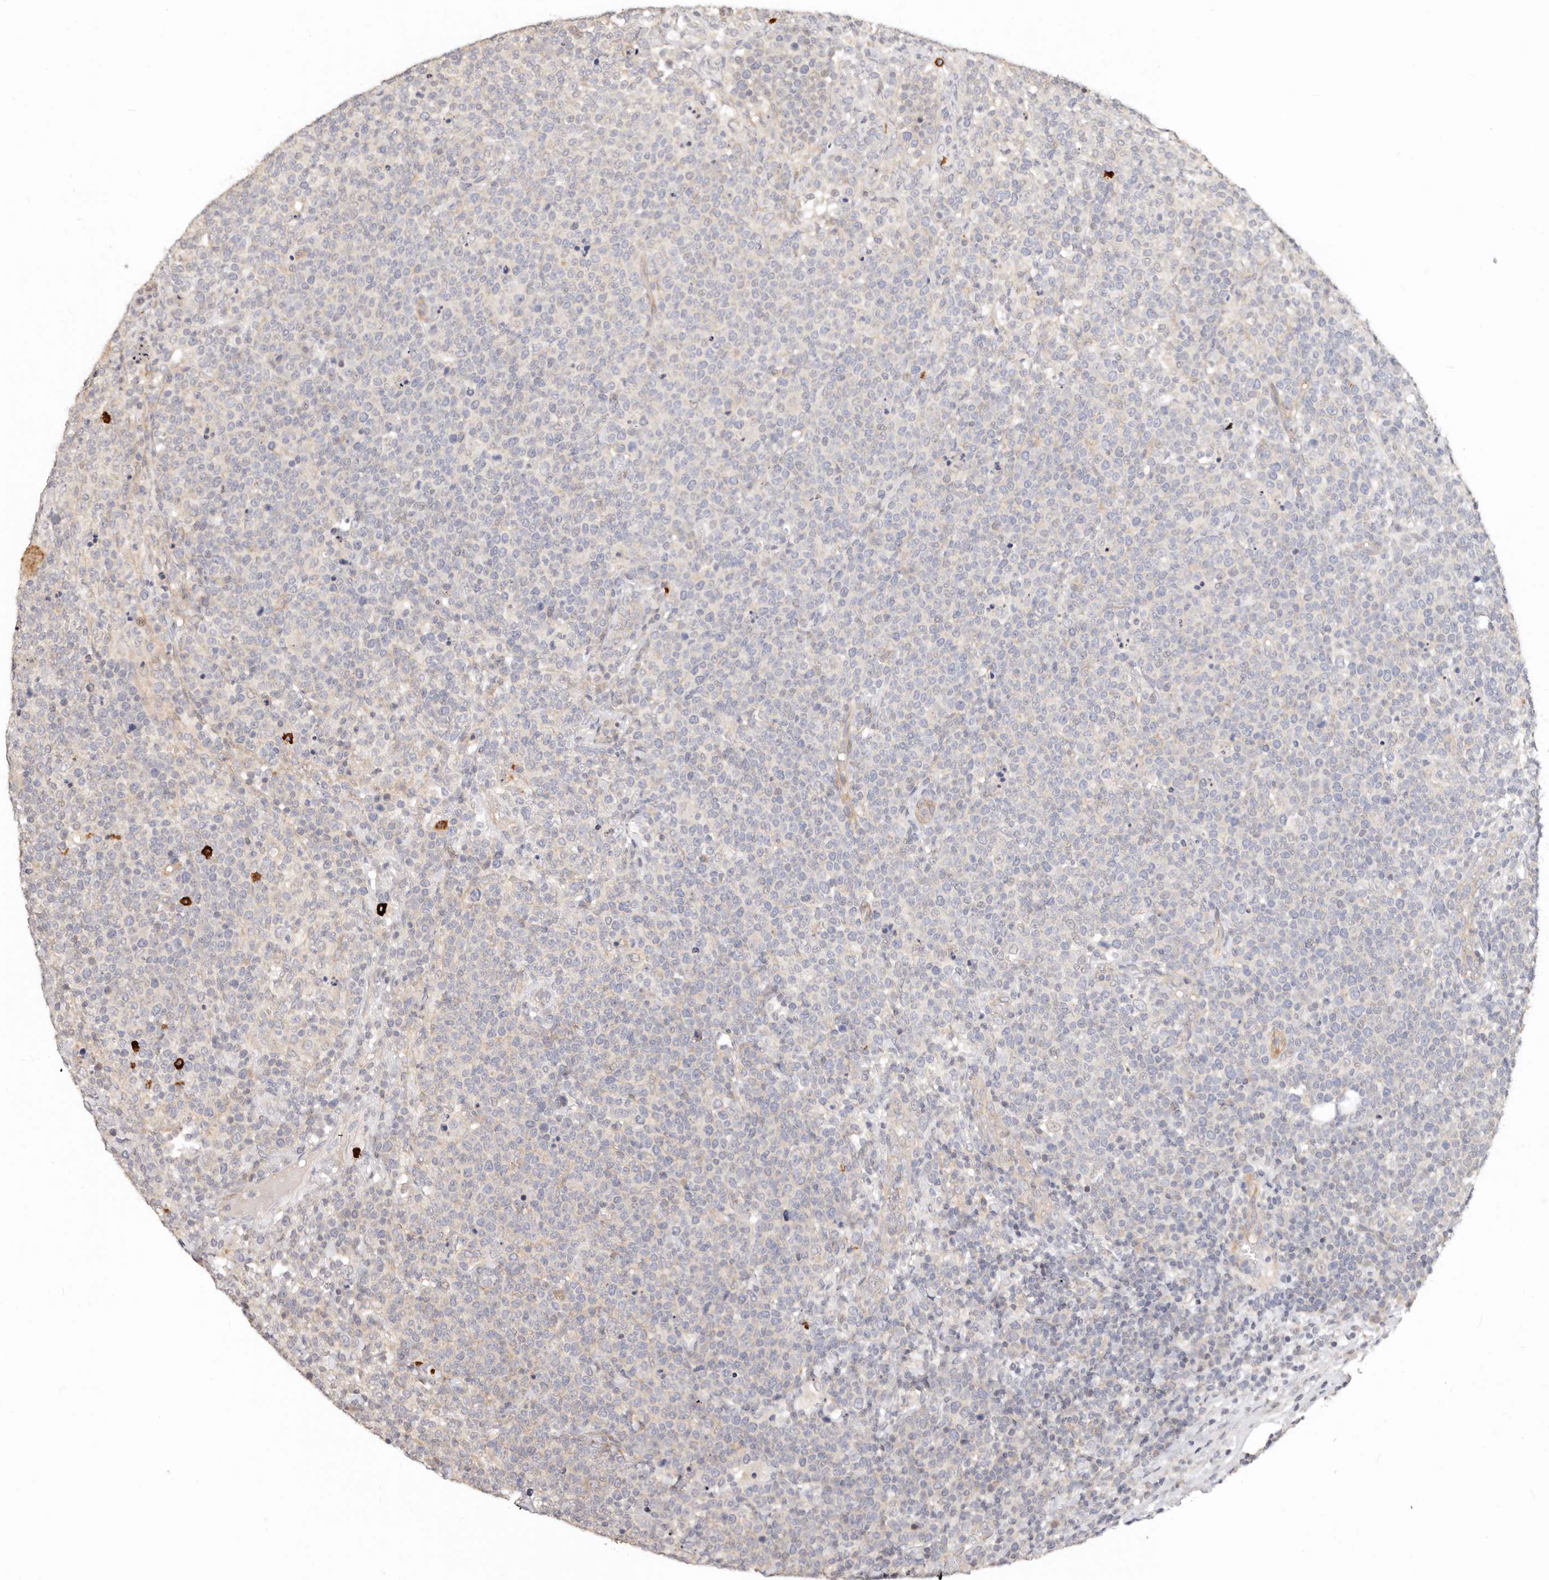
{"staining": {"intensity": "negative", "quantity": "none", "location": "none"}, "tissue": "lymphoma", "cell_type": "Tumor cells", "image_type": "cancer", "snomed": [{"axis": "morphology", "description": "Malignant lymphoma, non-Hodgkin's type, High grade"}, {"axis": "topography", "description": "Lymph node"}], "caption": "DAB immunohistochemical staining of malignant lymphoma, non-Hodgkin's type (high-grade) exhibits no significant positivity in tumor cells.", "gene": "ZRANB1", "patient": {"sex": "male", "age": 61}}